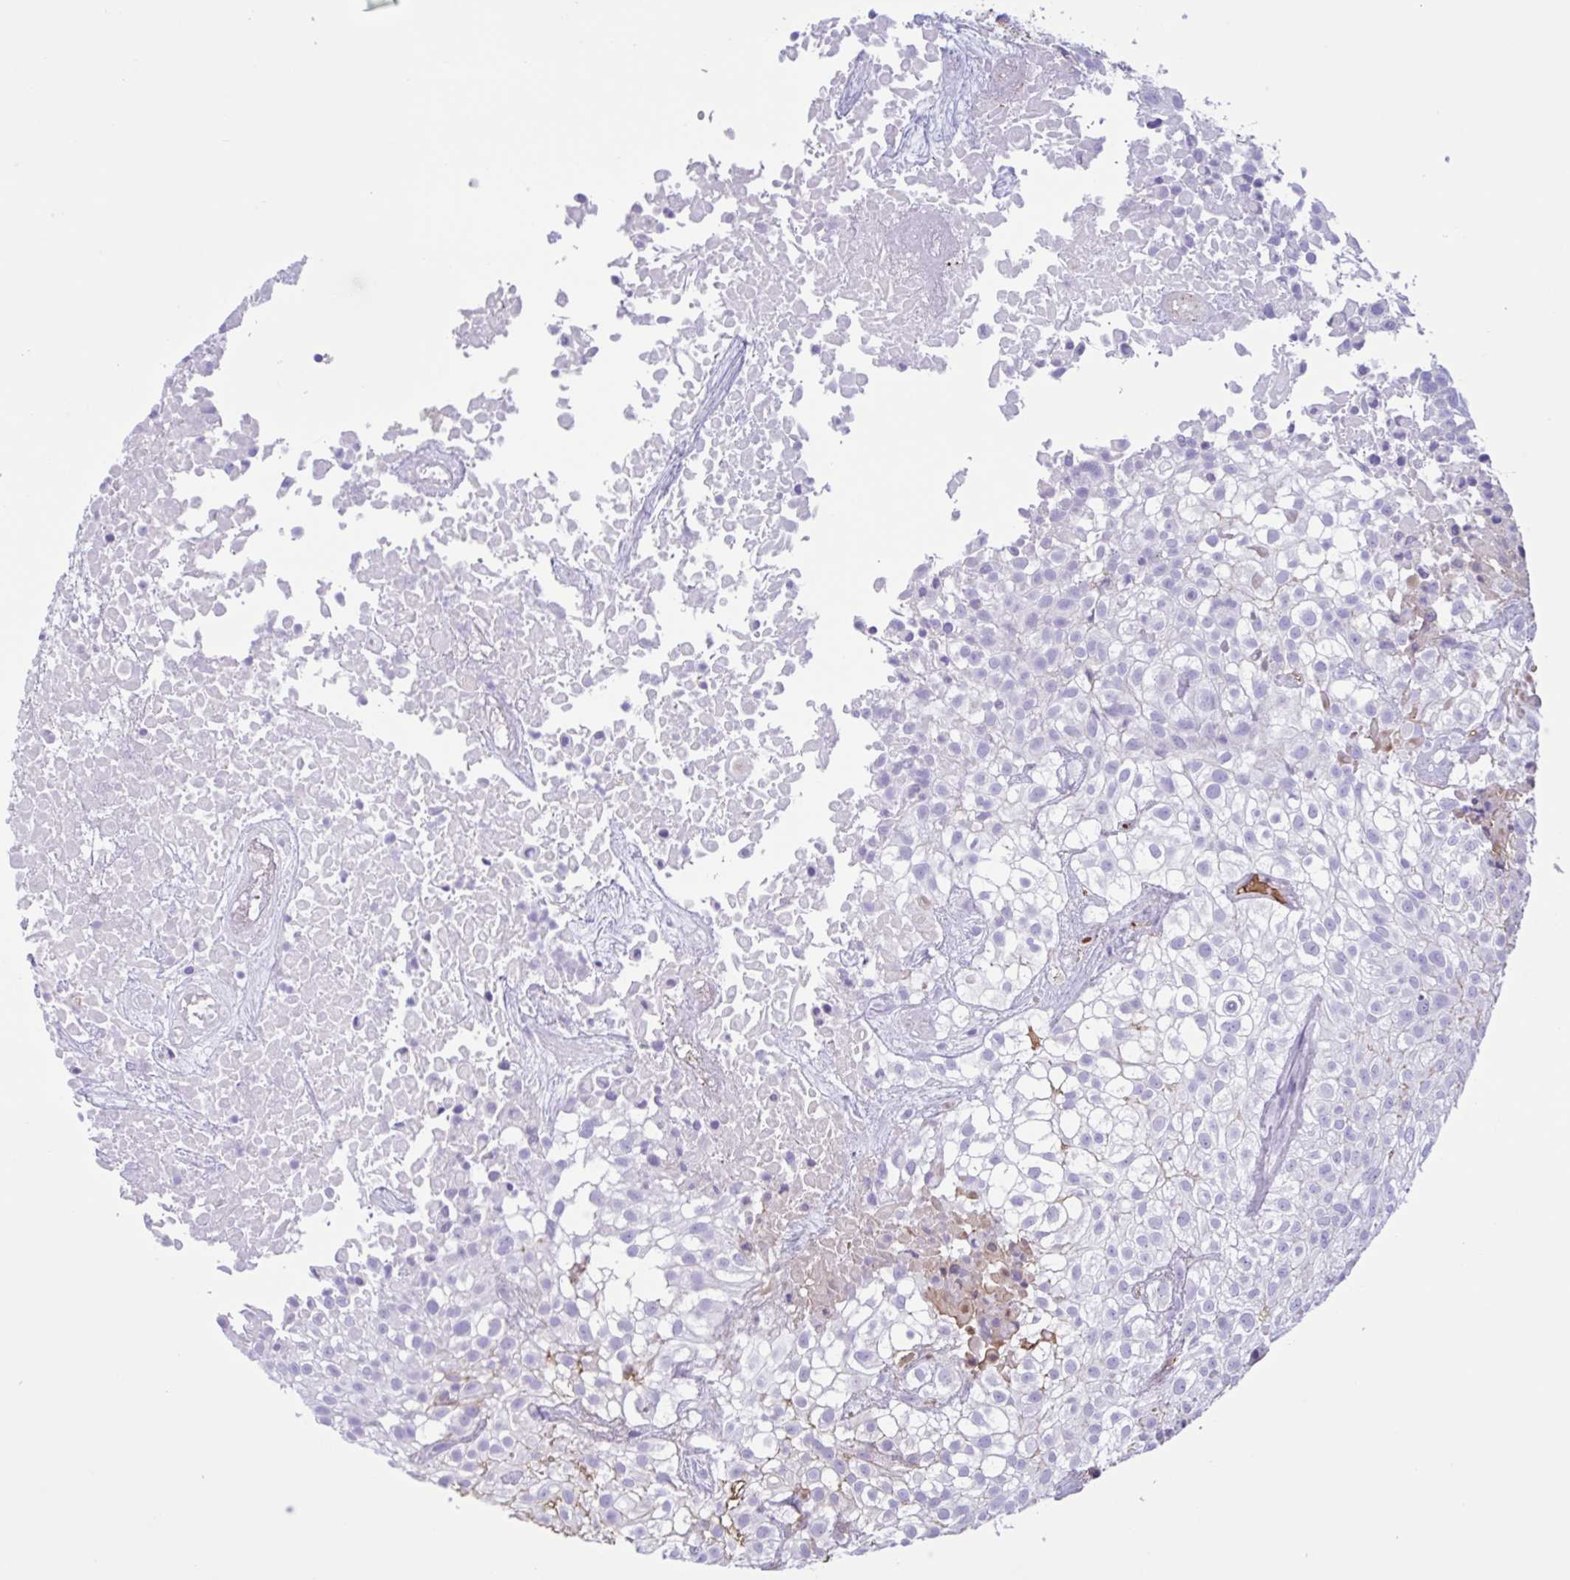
{"staining": {"intensity": "negative", "quantity": "none", "location": "none"}, "tissue": "urothelial cancer", "cell_type": "Tumor cells", "image_type": "cancer", "snomed": [{"axis": "morphology", "description": "Urothelial carcinoma, High grade"}, {"axis": "topography", "description": "Urinary bladder"}], "caption": "This is a micrograph of IHC staining of urothelial cancer, which shows no expression in tumor cells.", "gene": "LARGE2", "patient": {"sex": "male", "age": 56}}